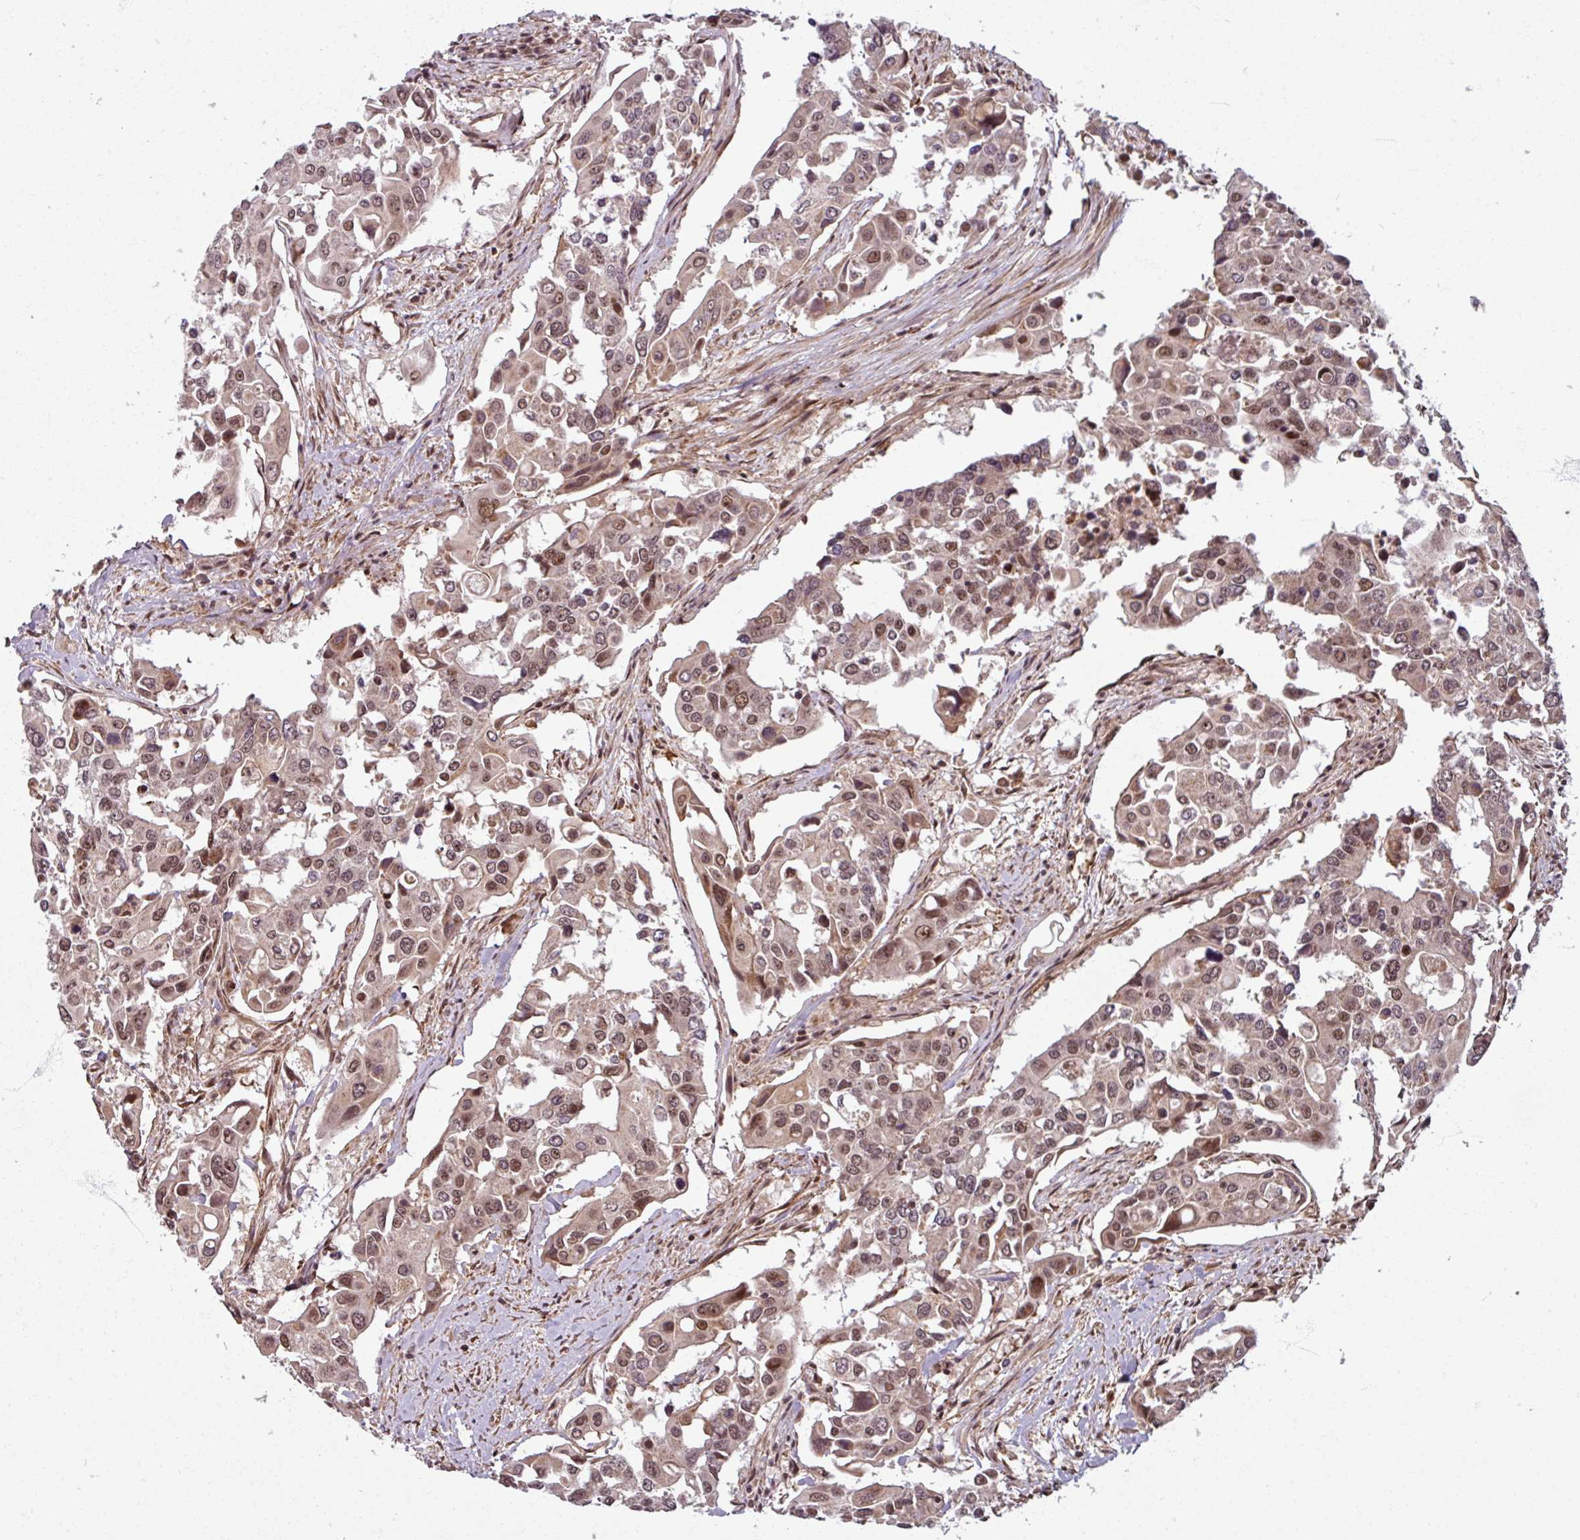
{"staining": {"intensity": "moderate", "quantity": "25%-75%", "location": "nuclear"}, "tissue": "colorectal cancer", "cell_type": "Tumor cells", "image_type": "cancer", "snomed": [{"axis": "morphology", "description": "Adenocarcinoma, NOS"}, {"axis": "topography", "description": "Colon"}], "caption": "Immunohistochemistry histopathology image of adenocarcinoma (colorectal) stained for a protein (brown), which displays medium levels of moderate nuclear positivity in about 25%-75% of tumor cells.", "gene": "SWI5", "patient": {"sex": "male", "age": 77}}